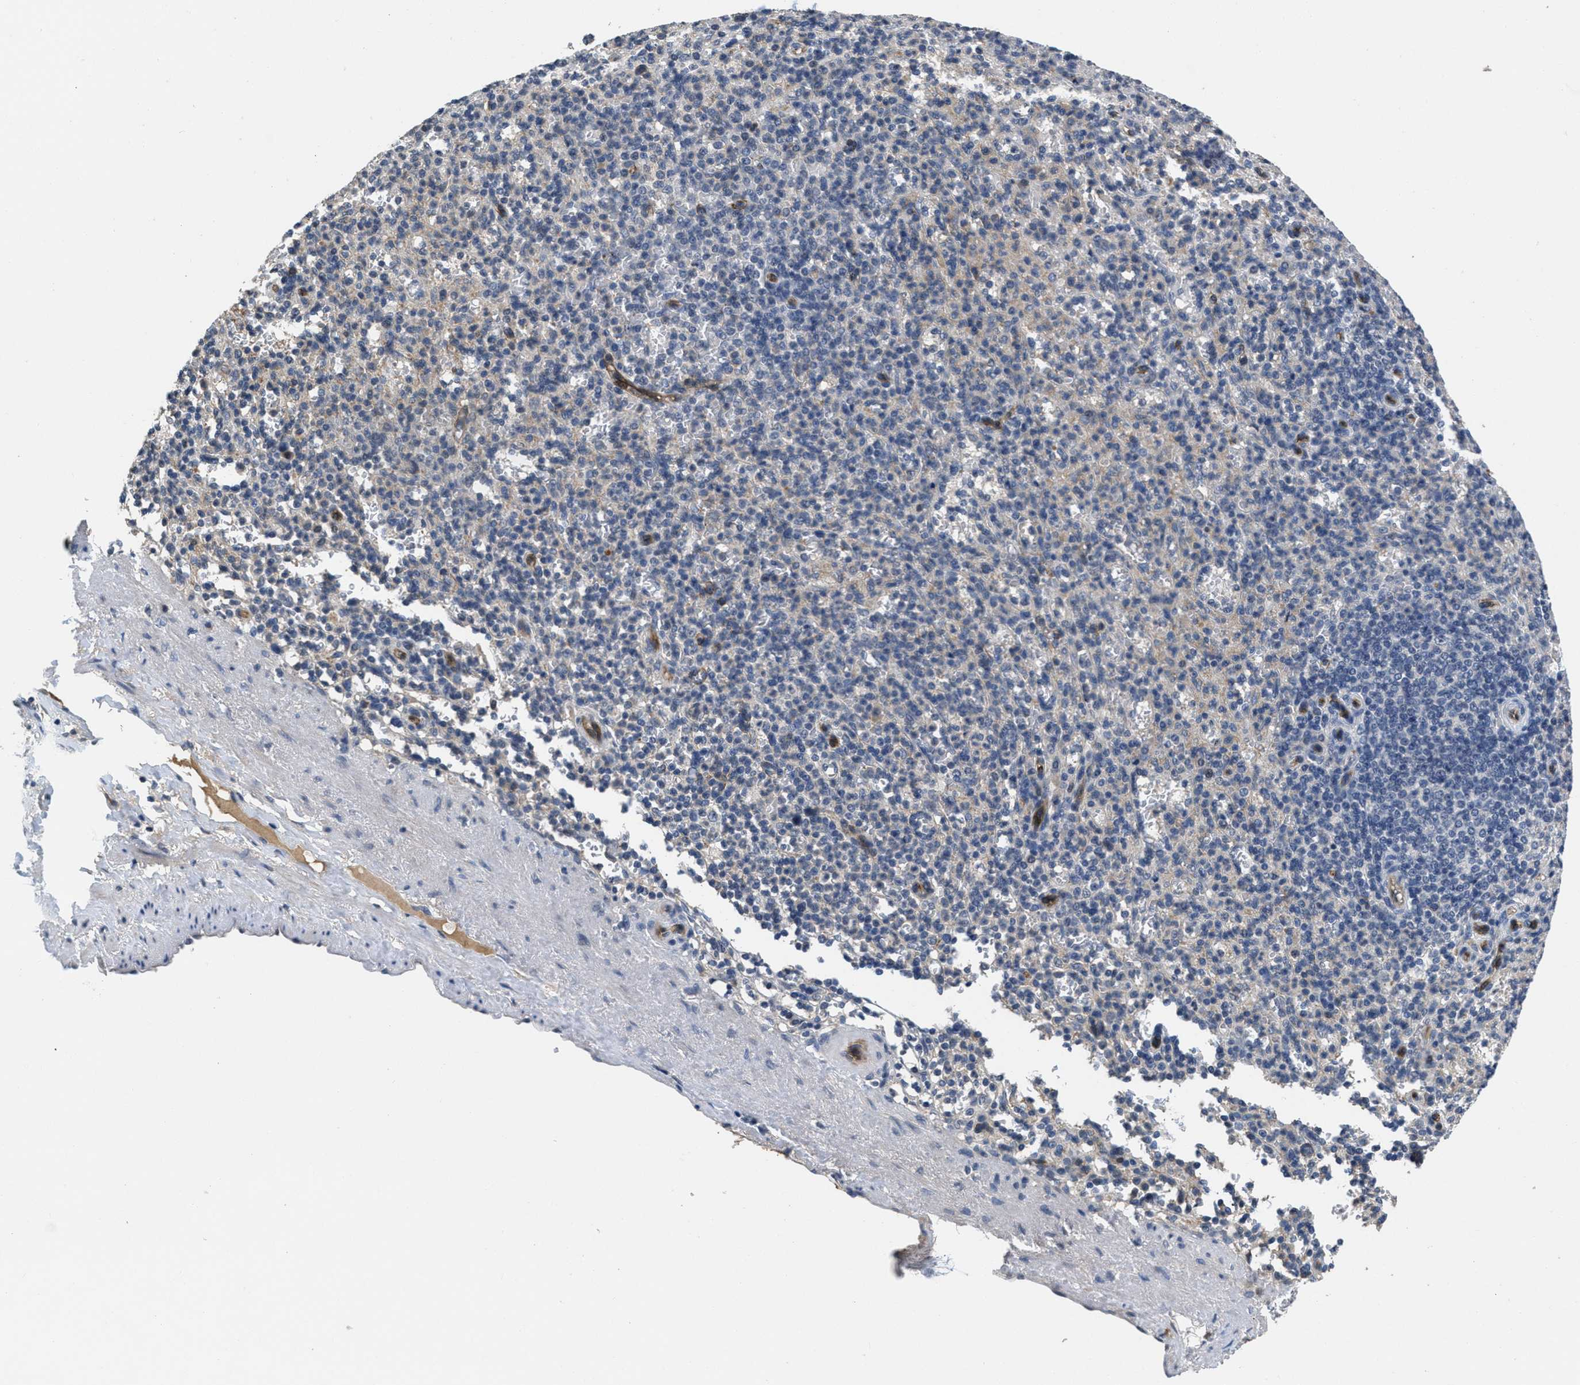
{"staining": {"intensity": "negative", "quantity": "none", "location": "none"}, "tissue": "spleen", "cell_type": "Cells in red pulp", "image_type": "normal", "snomed": [{"axis": "morphology", "description": "Normal tissue, NOS"}, {"axis": "topography", "description": "Spleen"}], "caption": "IHC of benign spleen reveals no staining in cells in red pulp. (DAB immunohistochemistry, high magnification).", "gene": "ANGPT1", "patient": {"sex": "female", "age": 74}}